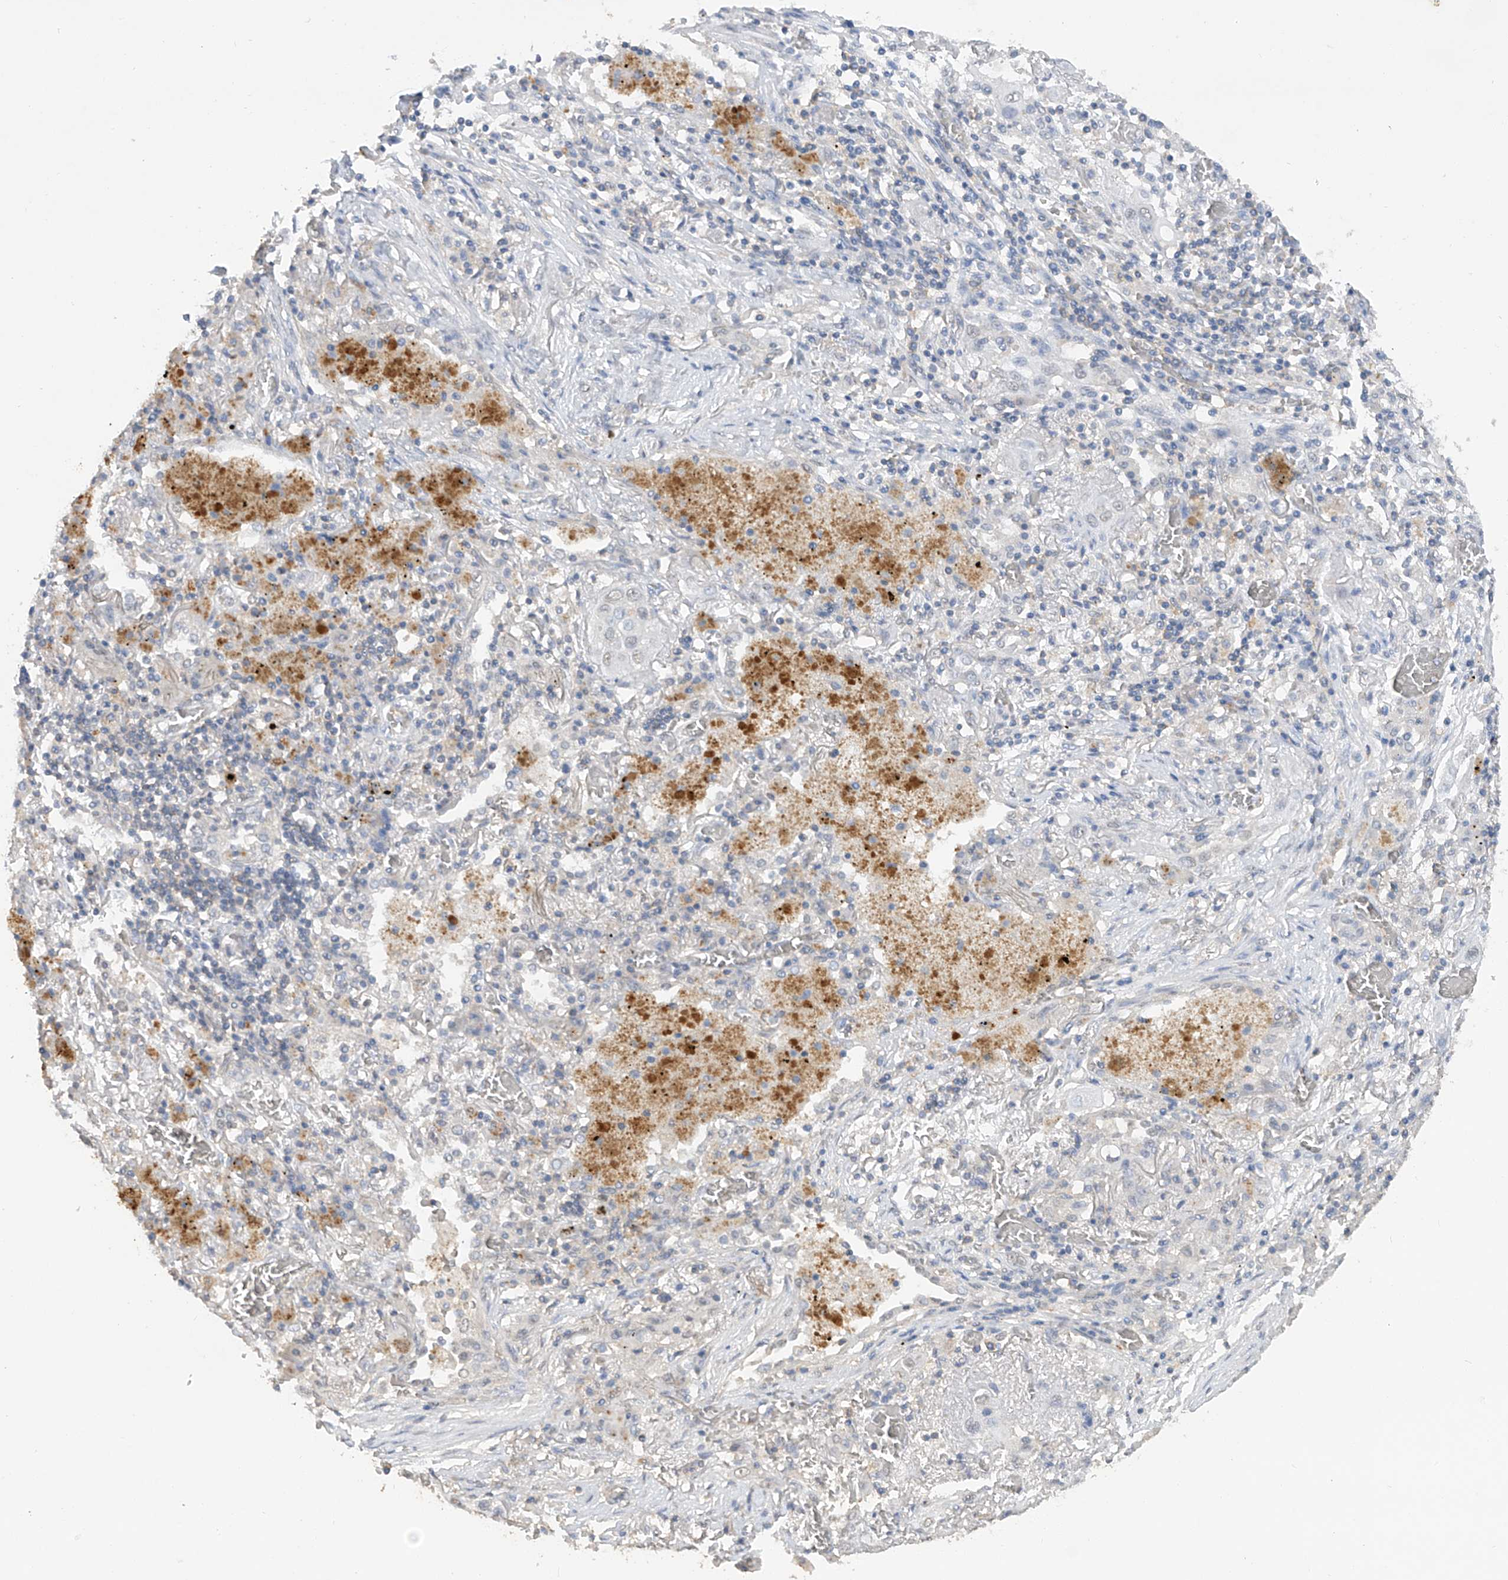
{"staining": {"intensity": "weak", "quantity": "<25%", "location": "nuclear"}, "tissue": "lung cancer", "cell_type": "Tumor cells", "image_type": "cancer", "snomed": [{"axis": "morphology", "description": "Squamous cell carcinoma, NOS"}, {"axis": "topography", "description": "Lung"}], "caption": "High magnification brightfield microscopy of lung cancer (squamous cell carcinoma) stained with DAB (3,3'-diaminobenzidine) (brown) and counterstained with hematoxylin (blue): tumor cells show no significant positivity.", "gene": "HAS3", "patient": {"sex": "female", "age": 47}}